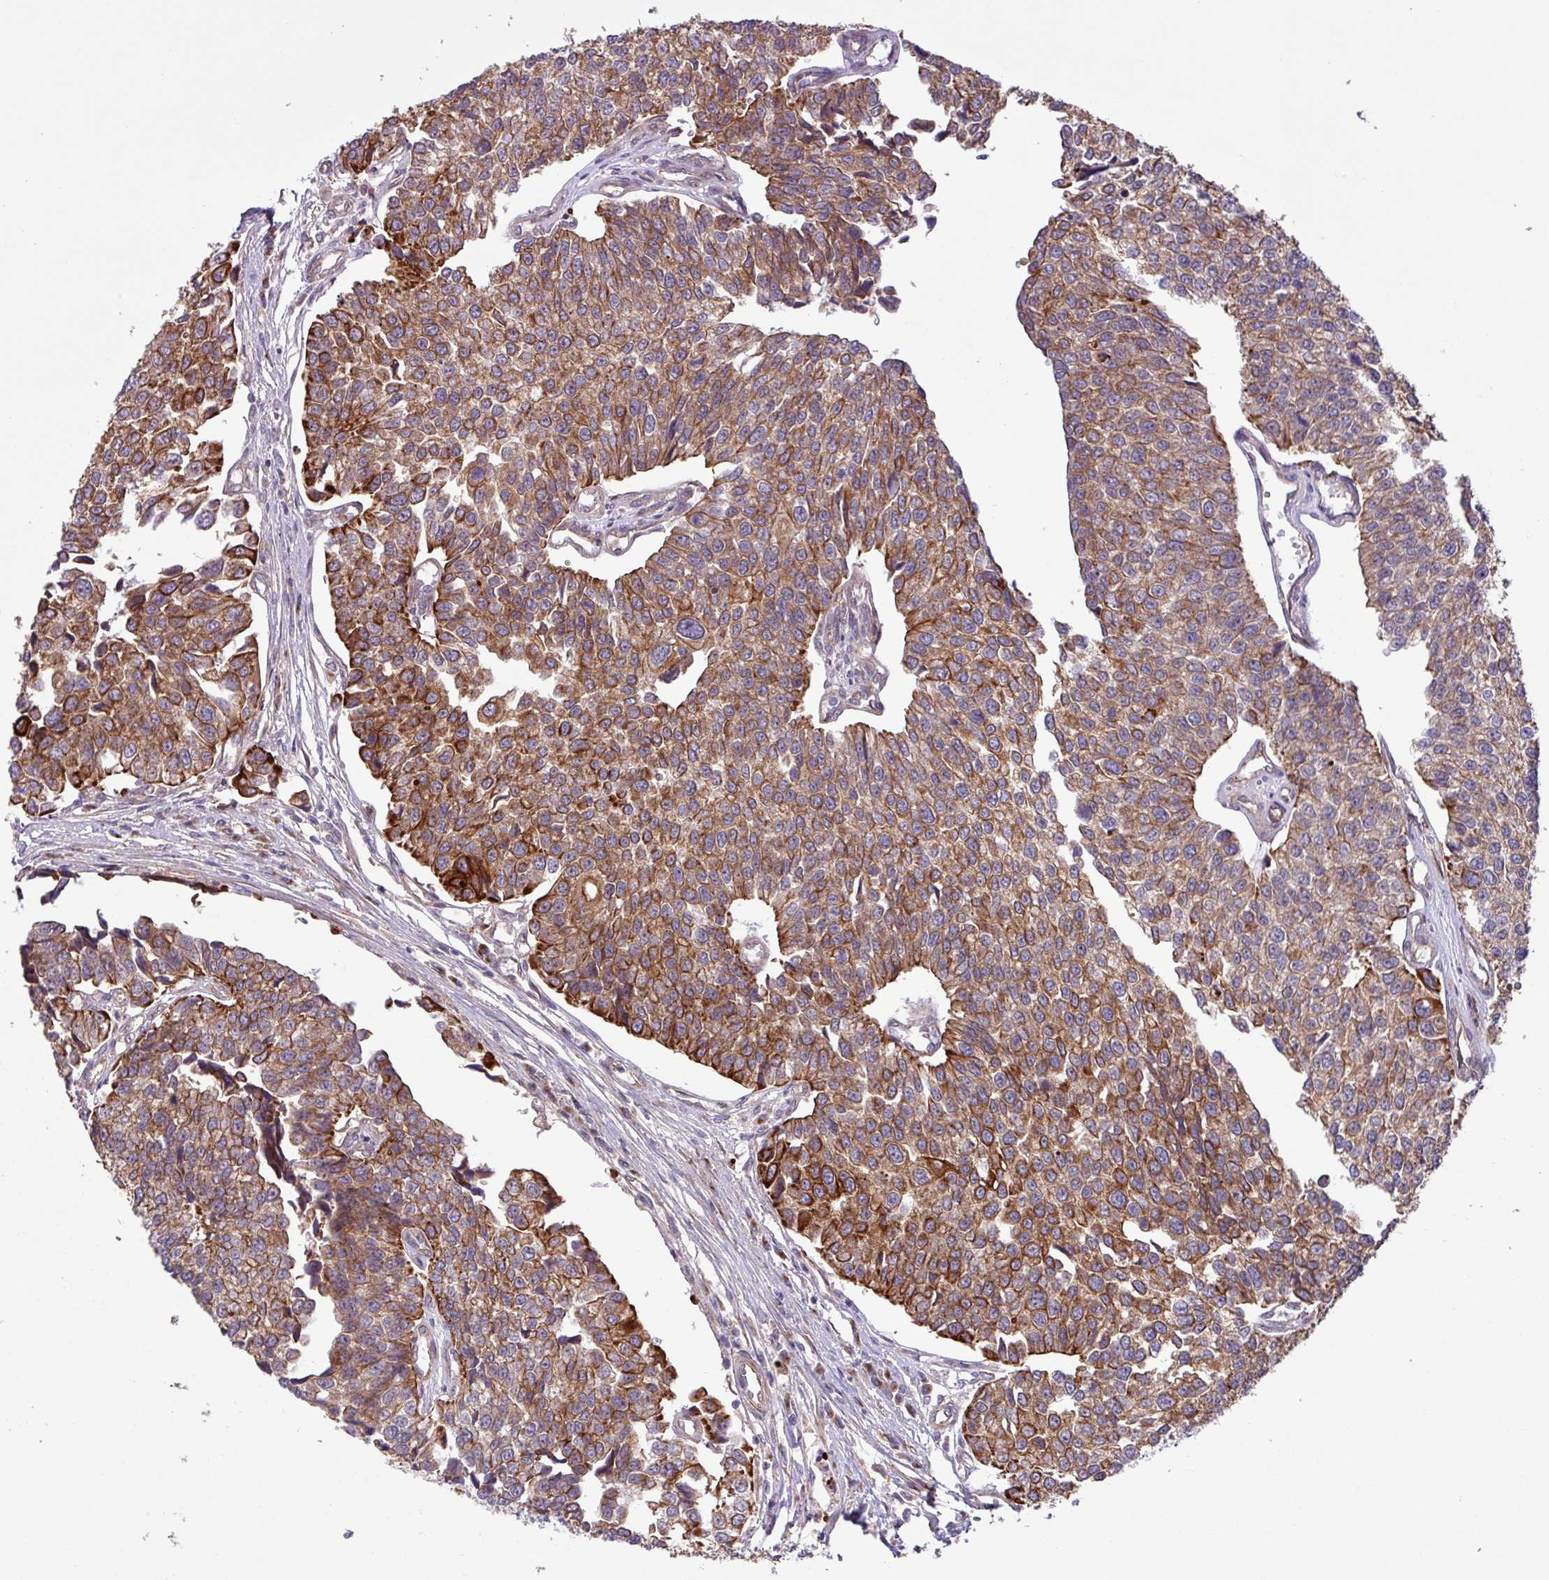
{"staining": {"intensity": "moderate", "quantity": ">75%", "location": "cytoplasmic/membranous"}, "tissue": "urothelial cancer", "cell_type": "Tumor cells", "image_type": "cancer", "snomed": [{"axis": "morphology", "description": "Urothelial carcinoma, Low grade"}, {"axis": "topography", "description": "Urinary bladder"}], "caption": "Immunohistochemical staining of low-grade urothelial carcinoma exhibits medium levels of moderate cytoplasmic/membranous protein expression in about >75% of tumor cells. The staining was performed using DAB, with brown indicating positive protein expression. Nuclei are stained blue with hematoxylin.", "gene": "CNTRL", "patient": {"sex": "female", "age": 78}}